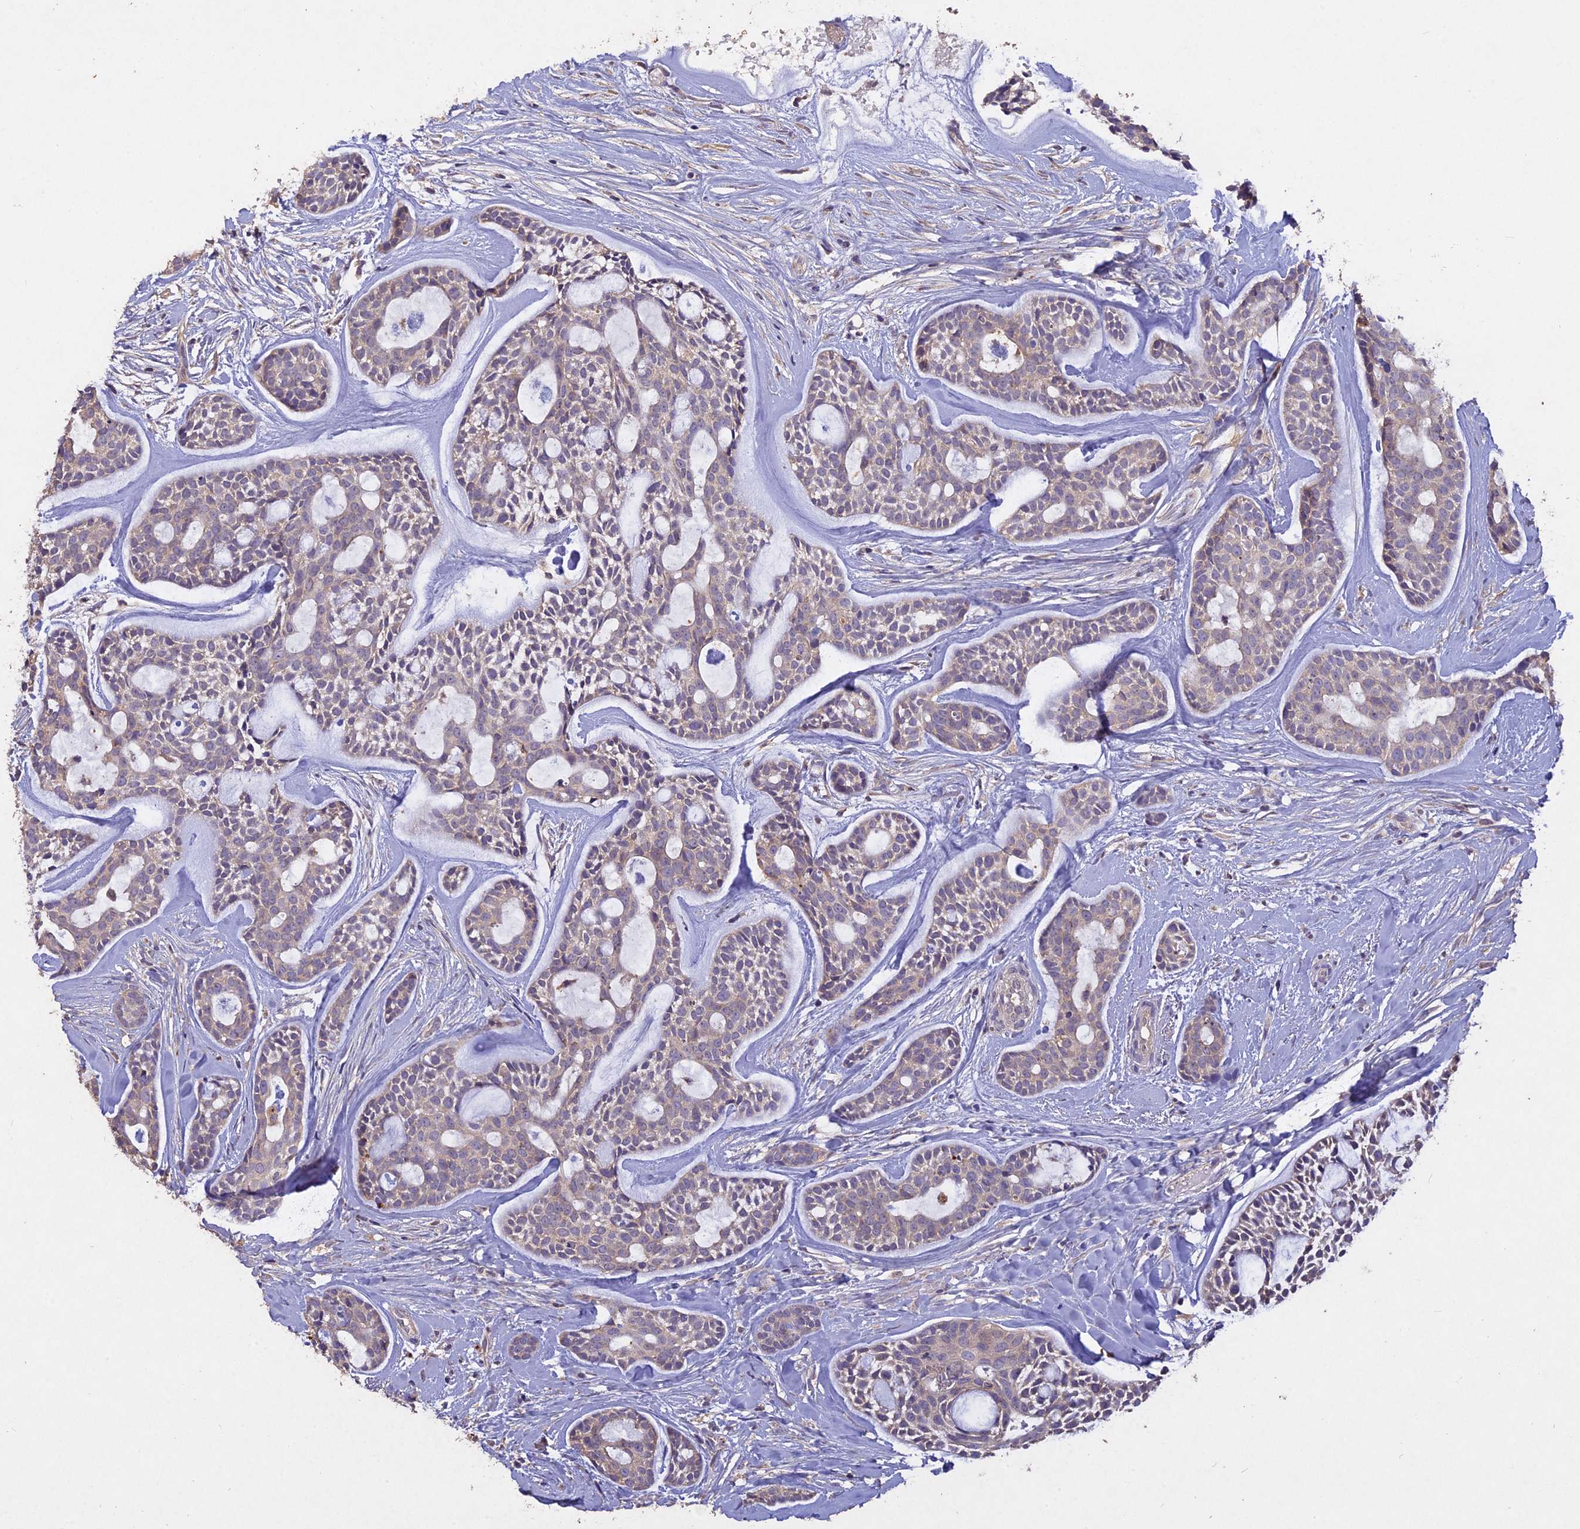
{"staining": {"intensity": "negative", "quantity": "none", "location": "none"}, "tissue": "head and neck cancer", "cell_type": "Tumor cells", "image_type": "cancer", "snomed": [{"axis": "morphology", "description": "Normal tissue, NOS"}, {"axis": "morphology", "description": "Adenocarcinoma, NOS"}, {"axis": "topography", "description": "Subcutis"}, {"axis": "topography", "description": "Nasopharynx"}, {"axis": "topography", "description": "Head-Neck"}], "caption": "Immunohistochemistry (IHC) of human adenocarcinoma (head and neck) reveals no expression in tumor cells.", "gene": "SLC26A4", "patient": {"sex": "female", "age": 73}}